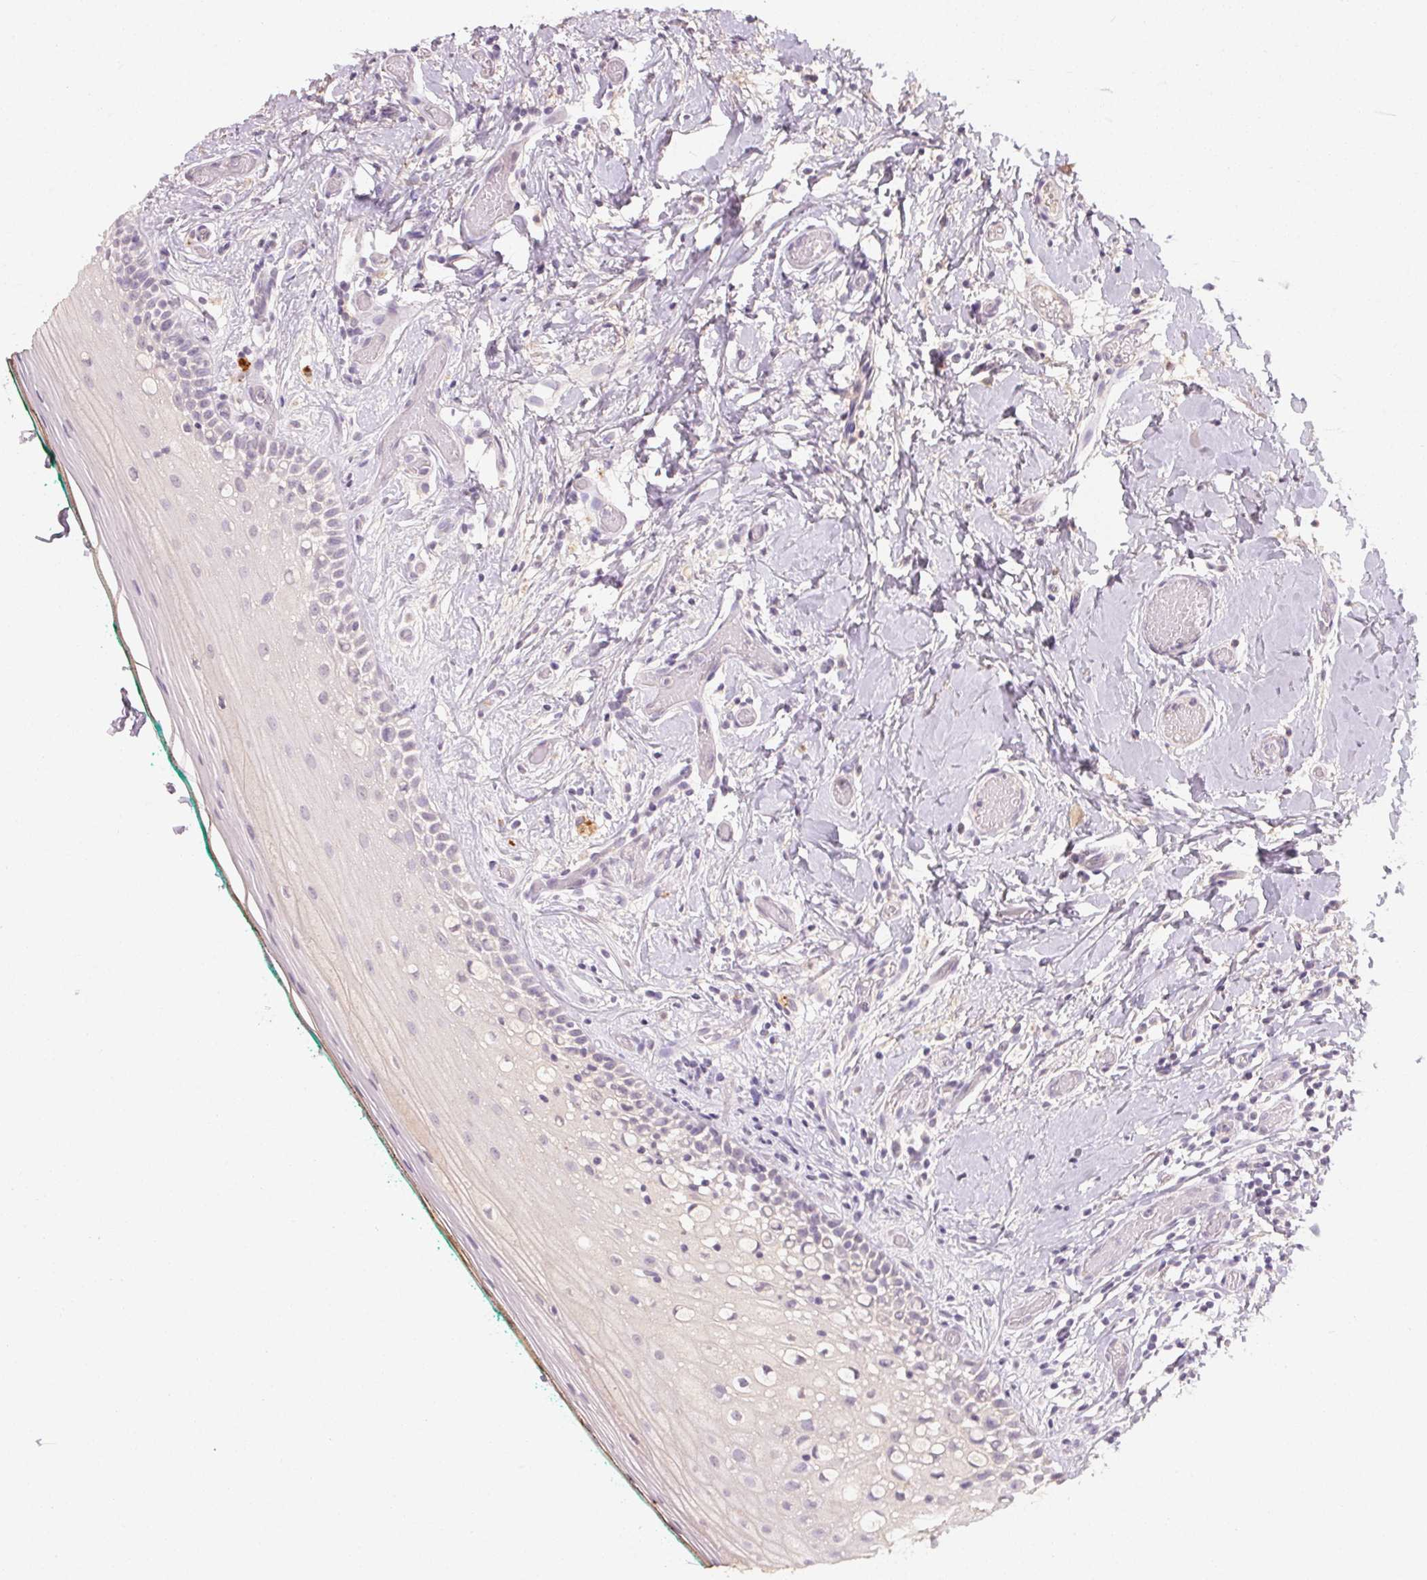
{"staining": {"intensity": "negative", "quantity": "none", "location": "none"}, "tissue": "oral mucosa", "cell_type": "Squamous epithelial cells", "image_type": "normal", "snomed": [{"axis": "morphology", "description": "Normal tissue, NOS"}, {"axis": "topography", "description": "Oral tissue"}], "caption": "DAB (3,3'-diaminobenzidine) immunohistochemical staining of normal human oral mucosa displays no significant staining in squamous epithelial cells.", "gene": "CXCL5", "patient": {"sex": "female", "age": 83}}